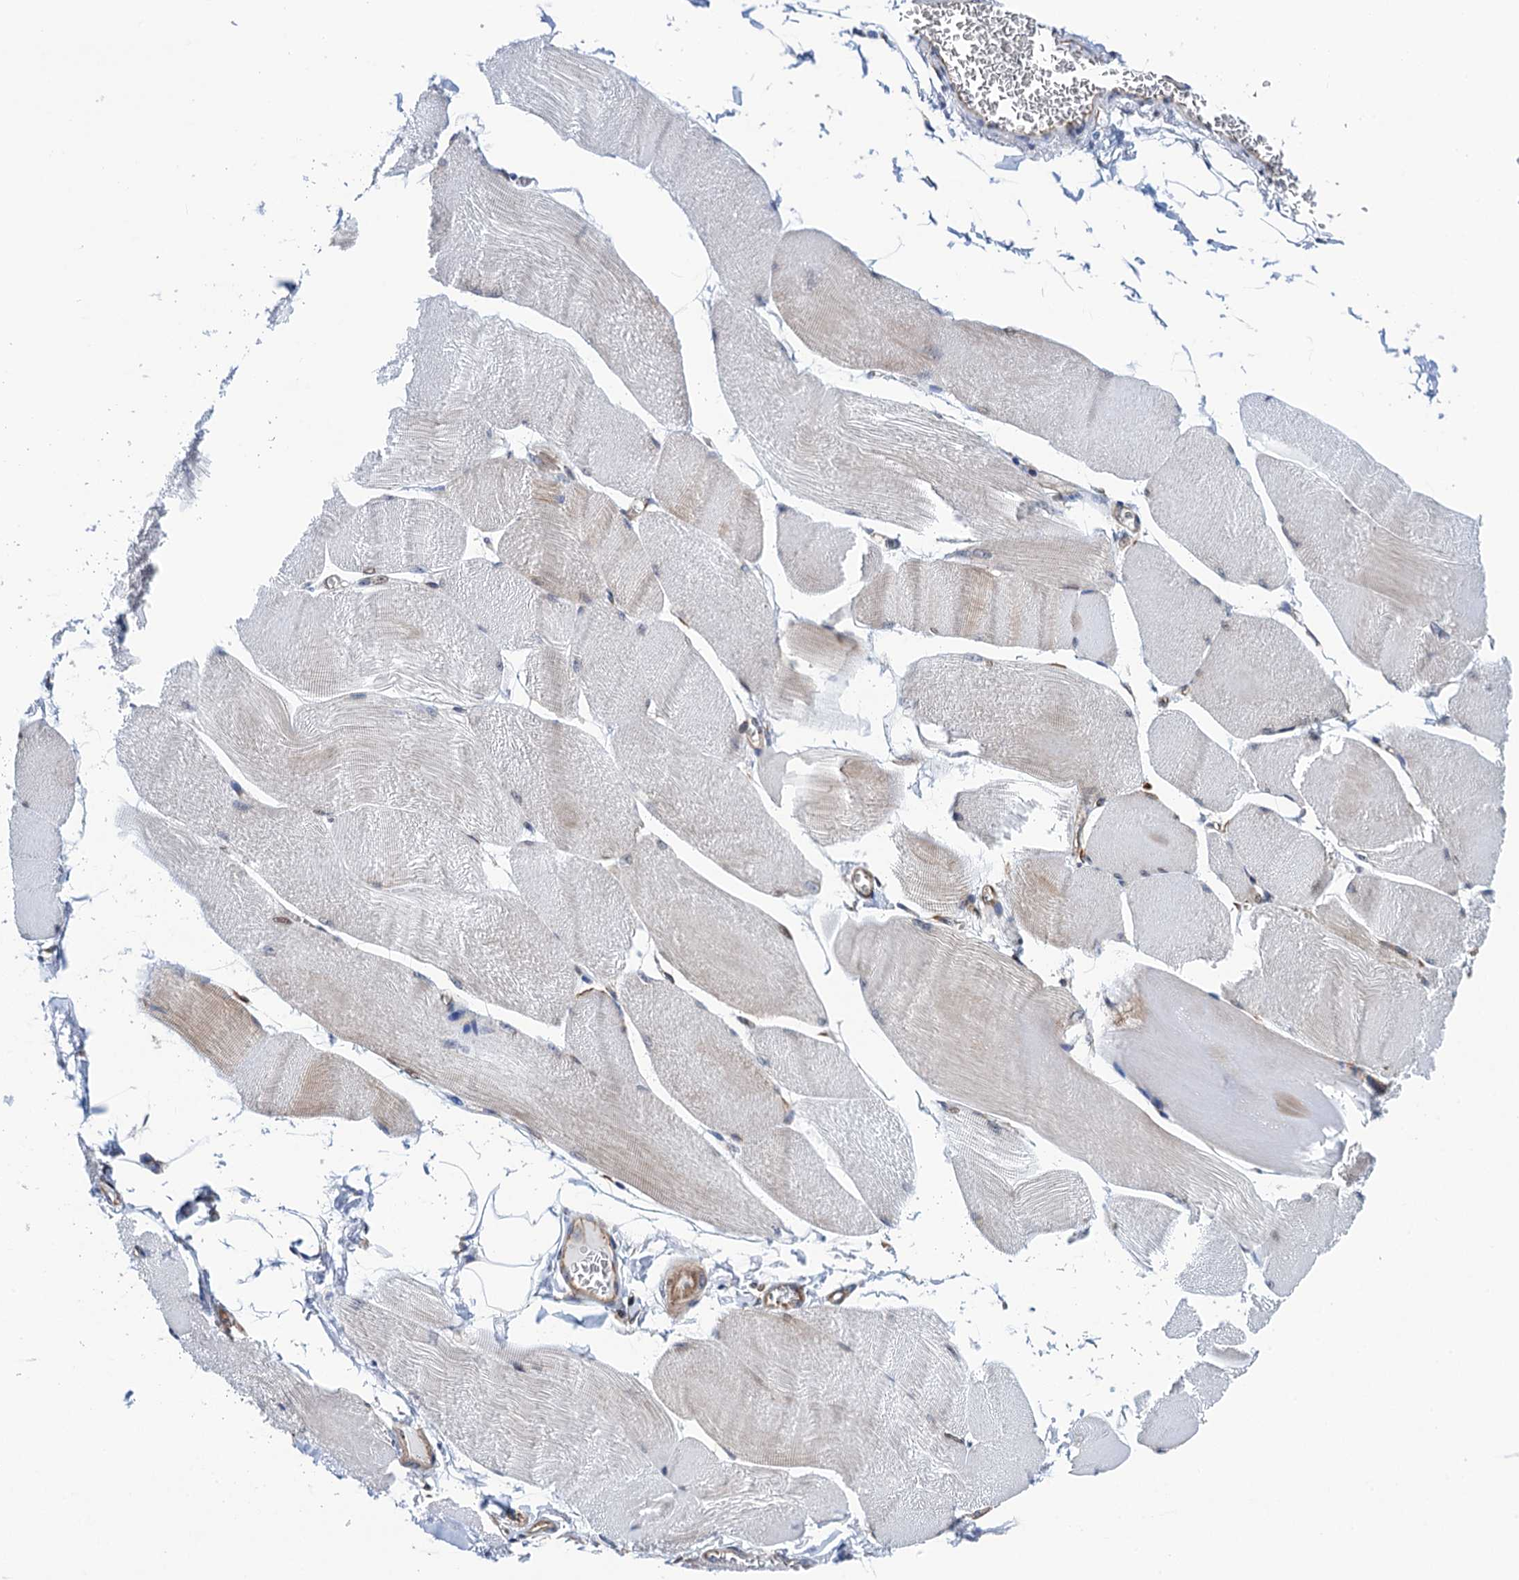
{"staining": {"intensity": "moderate", "quantity": "<25%", "location": "cytoplasmic/membranous"}, "tissue": "skeletal muscle", "cell_type": "Myocytes", "image_type": "normal", "snomed": [{"axis": "morphology", "description": "Normal tissue, NOS"}, {"axis": "morphology", "description": "Basal cell carcinoma"}, {"axis": "topography", "description": "Skeletal muscle"}], "caption": "Skeletal muscle stained with IHC displays moderate cytoplasmic/membranous expression in approximately <25% of myocytes.", "gene": "SLC12A7", "patient": {"sex": "female", "age": 64}}